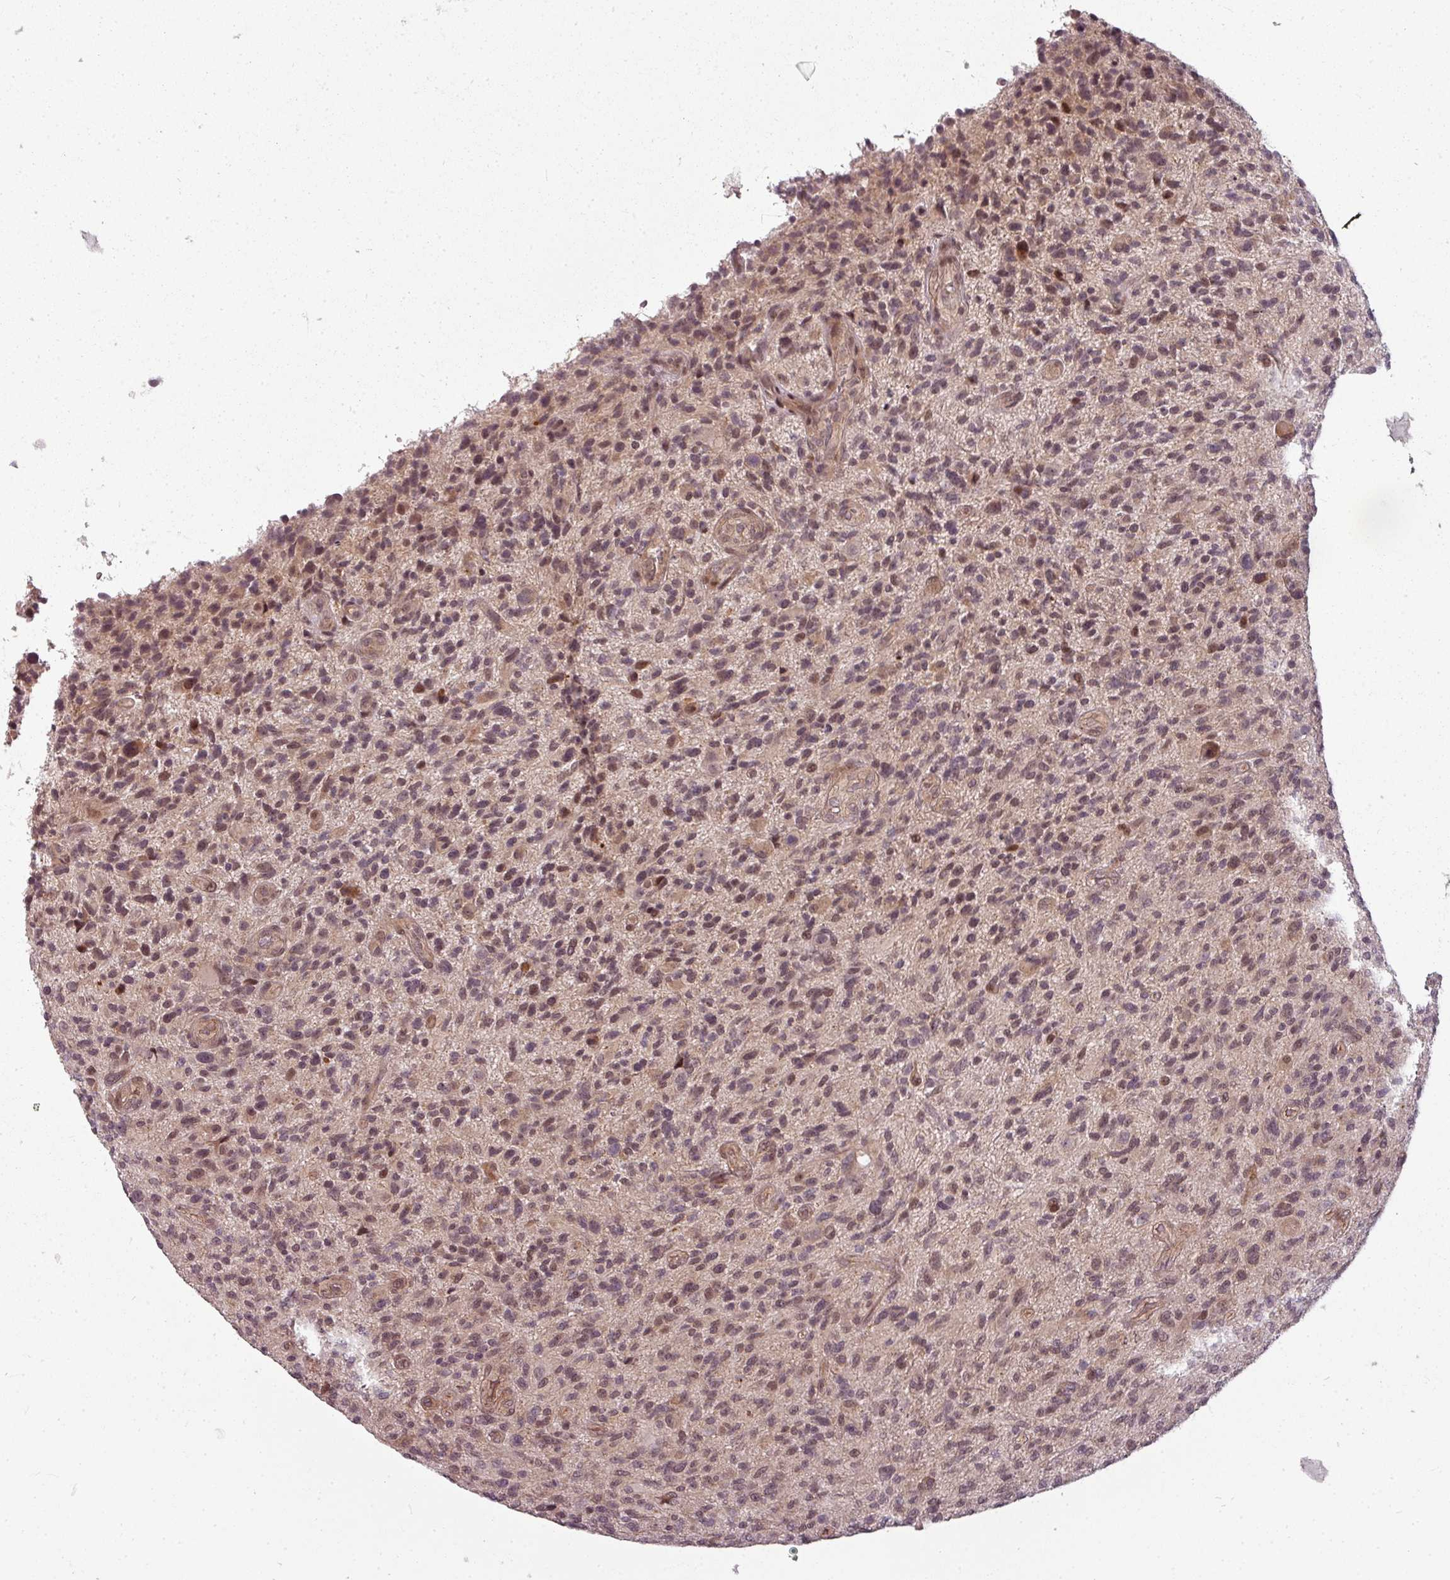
{"staining": {"intensity": "weak", "quantity": ">75%", "location": "cytoplasmic/membranous,nuclear"}, "tissue": "glioma", "cell_type": "Tumor cells", "image_type": "cancer", "snomed": [{"axis": "morphology", "description": "Glioma, malignant, High grade"}, {"axis": "topography", "description": "Brain"}], "caption": "Malignant glioma (high-grade) stained with IHC shows weak cytoplasmic/membranous and nuclear positivity in about >75% of tumor cells.", "gene": "CLIC1", "patient": {"sex": "male", "age": 47}}